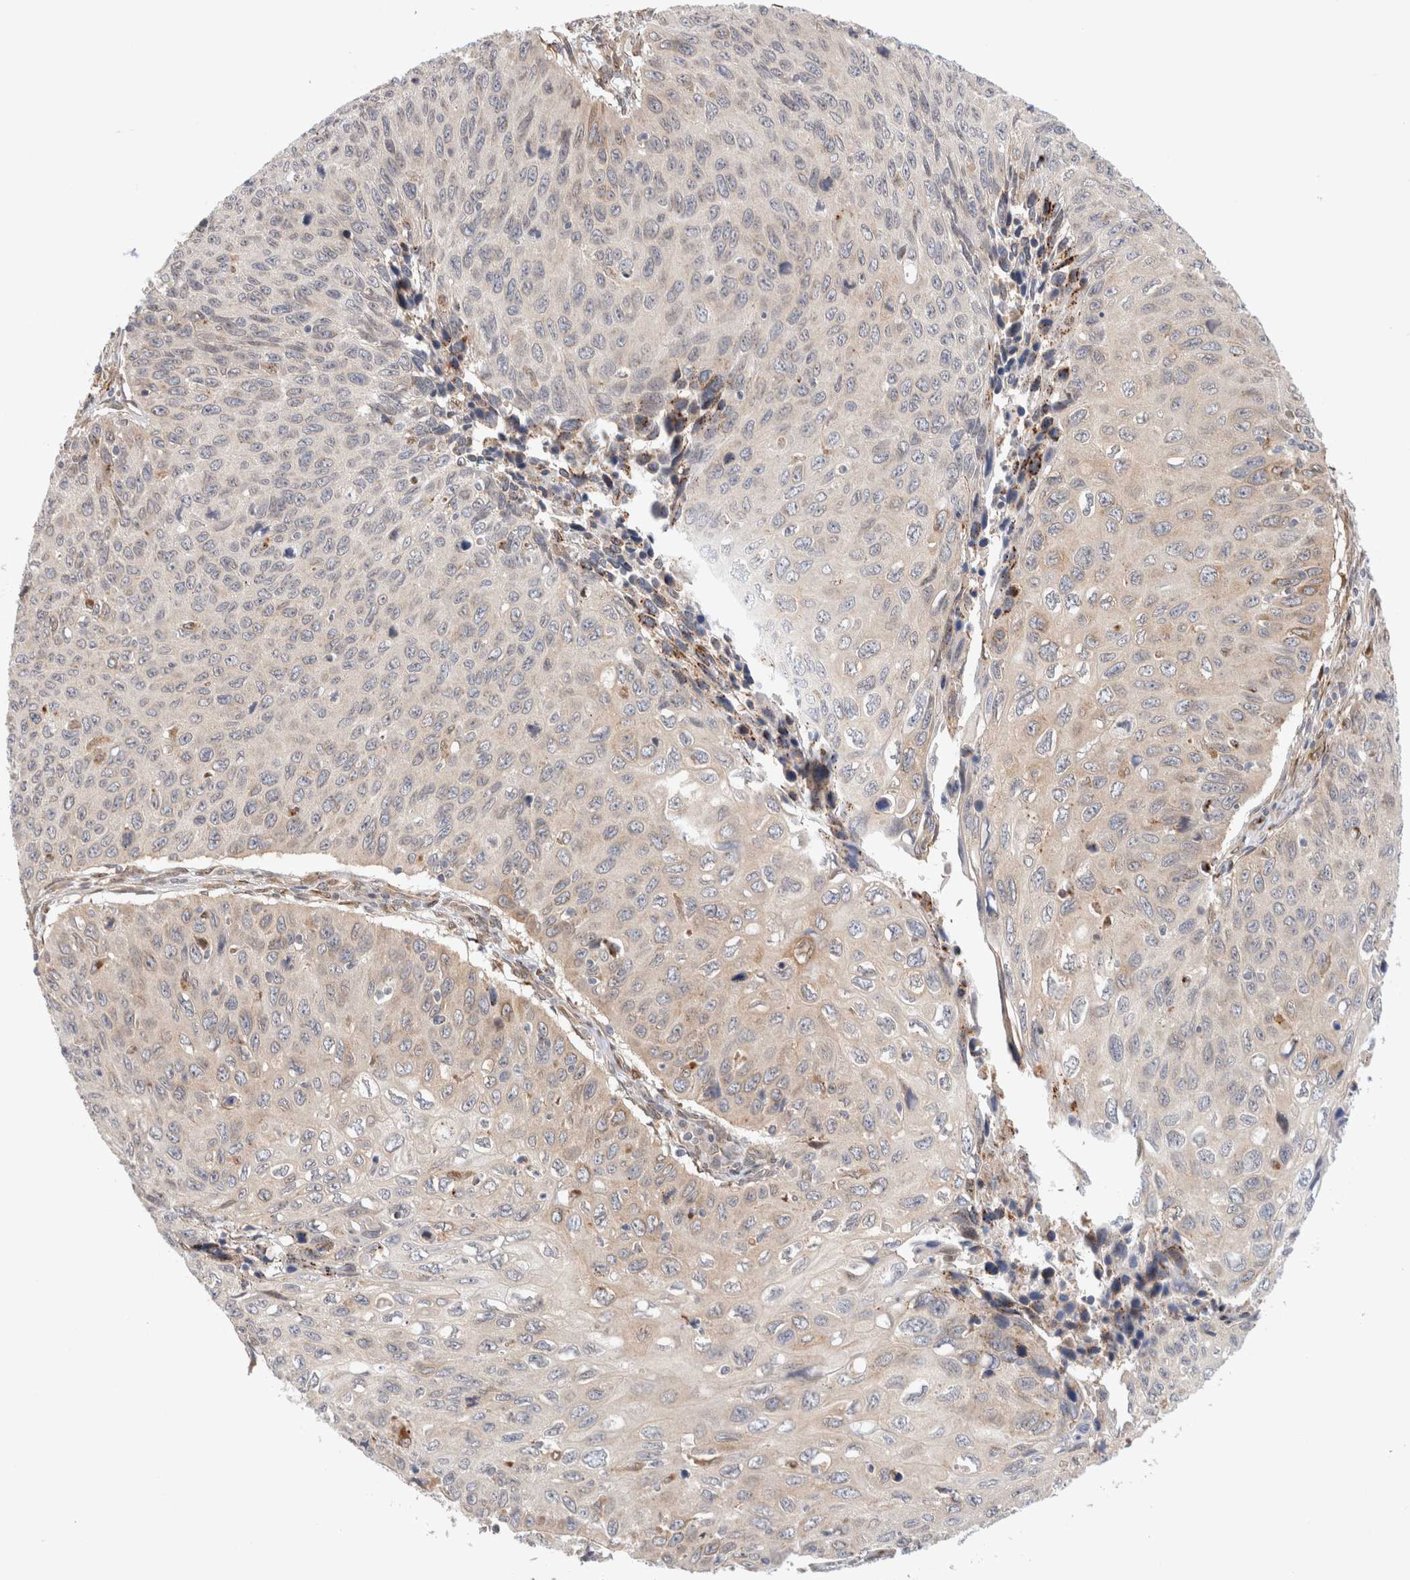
{"staining": {"intensity": "weak", "quantity": "<25%", "location": "cytoplasmic/membranous"}, "tissue": "cervical cancer", "cell_type": "Tumor cells", "image_type": "cancer", "snomed": [{"axis": "morphology", "description": "Squamous cell carcinoma, NOS"}, {"axis": "topography", "description": "Cervix"}], "caption": "Photomicrograph shows no protein staining in tumor cells of squamous cell carcinoma (cervical) tissue. (DAB (3,3'-diaminobenzidine) immunohistochemistry (IHC) visualized using brightfield microscopy, high magnification).", "gene": "GCN1", "patient": {"sex": "female", "age": 53}}